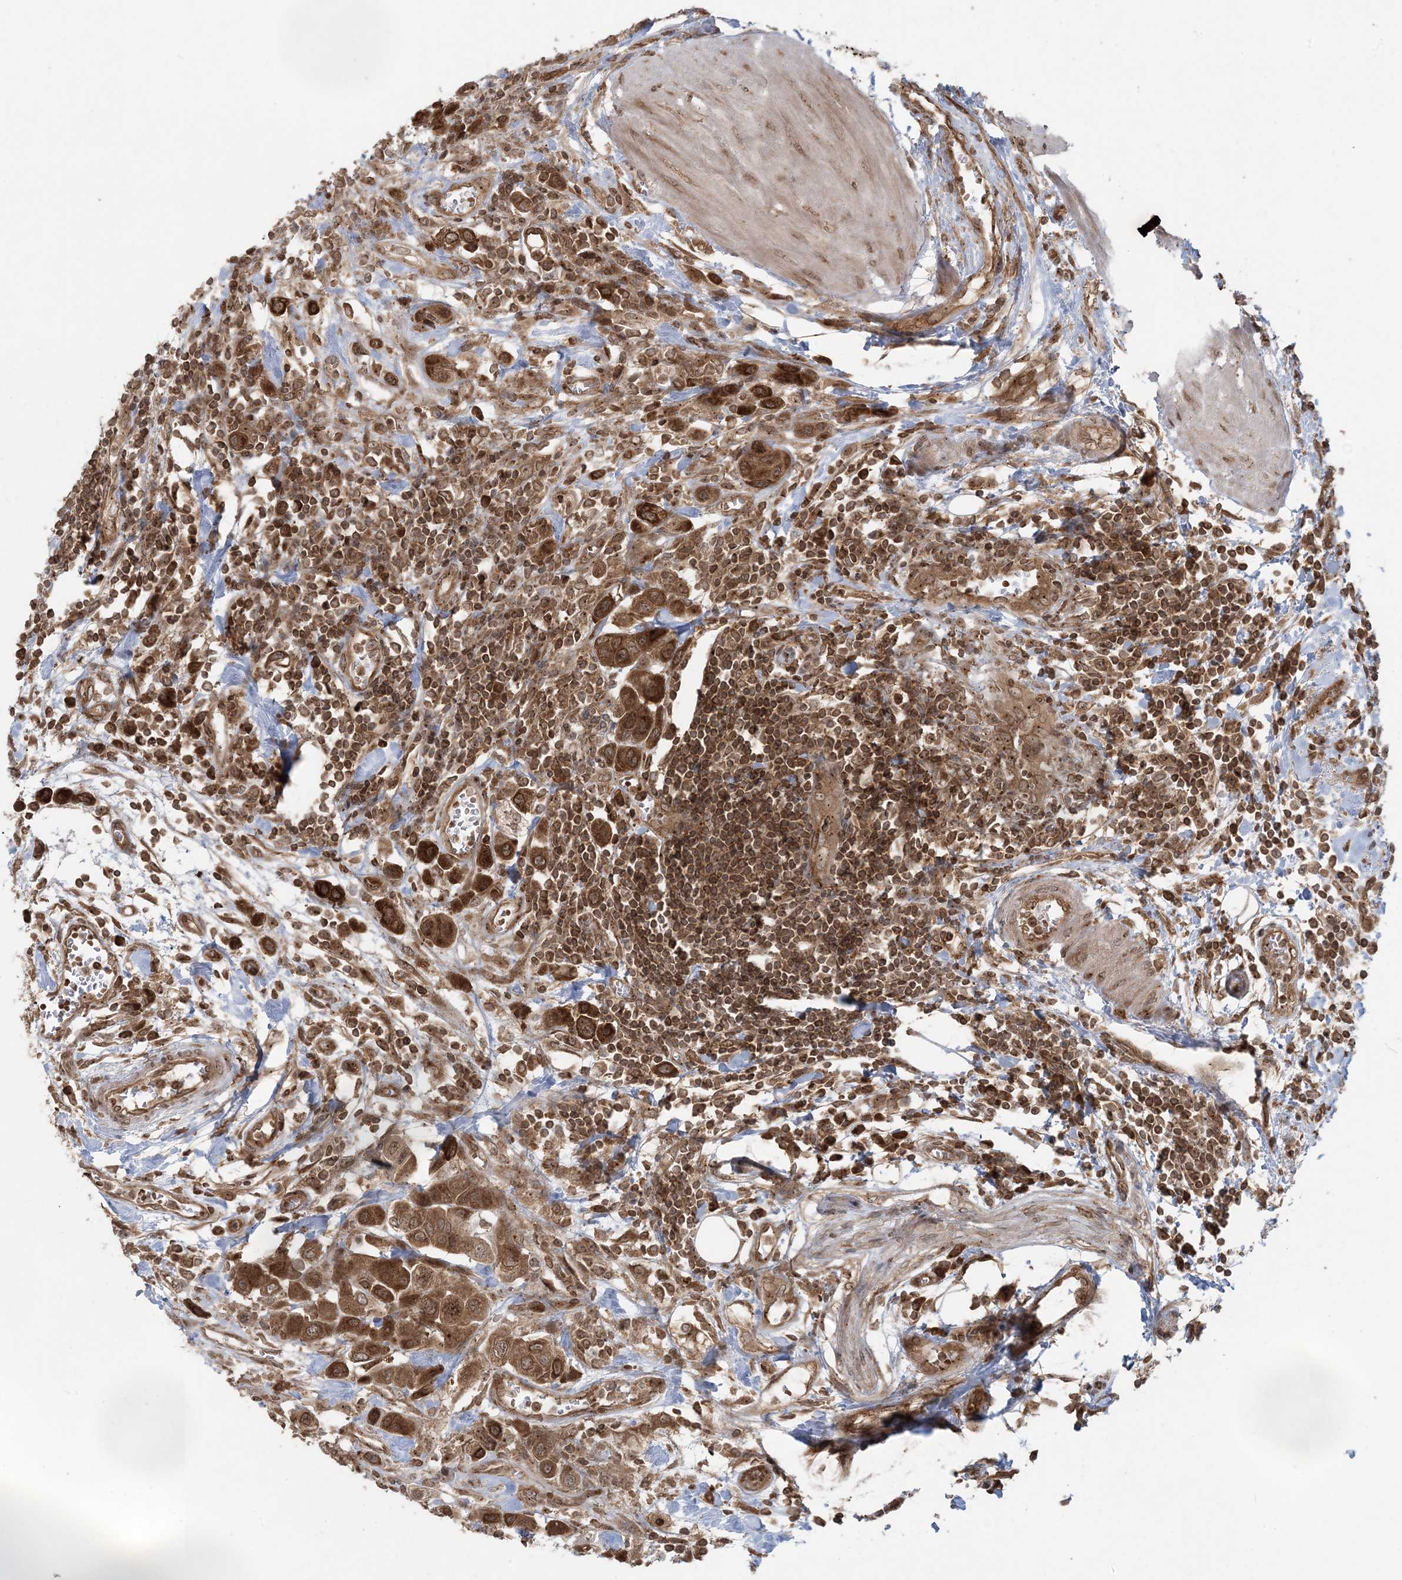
{"staining": {"intensity": "strong", "quantity": ">75%", "location": "cytoplasmic/membranous"}, "tissue": "urothelial cancer", "cell_type": "Tumor cells", "image_type": "cancer", "snomed": [{"axis": "morphology", "description": "Urothelial carcinoma, High grade"}, {"axis": "topography", "description": "Urinary bladder"}], "caption": "IHC staining of high-grade urothelial carcinoma, which exhibits high levels of strong cytoplasmic/membranous expression in approximately >75% of tumor cells indicating strong cytoplasmic/membranous protein positivity. The staining was performed using DAB (3,3'-diaminobenzidine) (brown) for protein detection and nuclei were counterstained in hematoxylin (blue).", "gene": "DDX19B", "patient": {"sex": "male", "age": 50}}